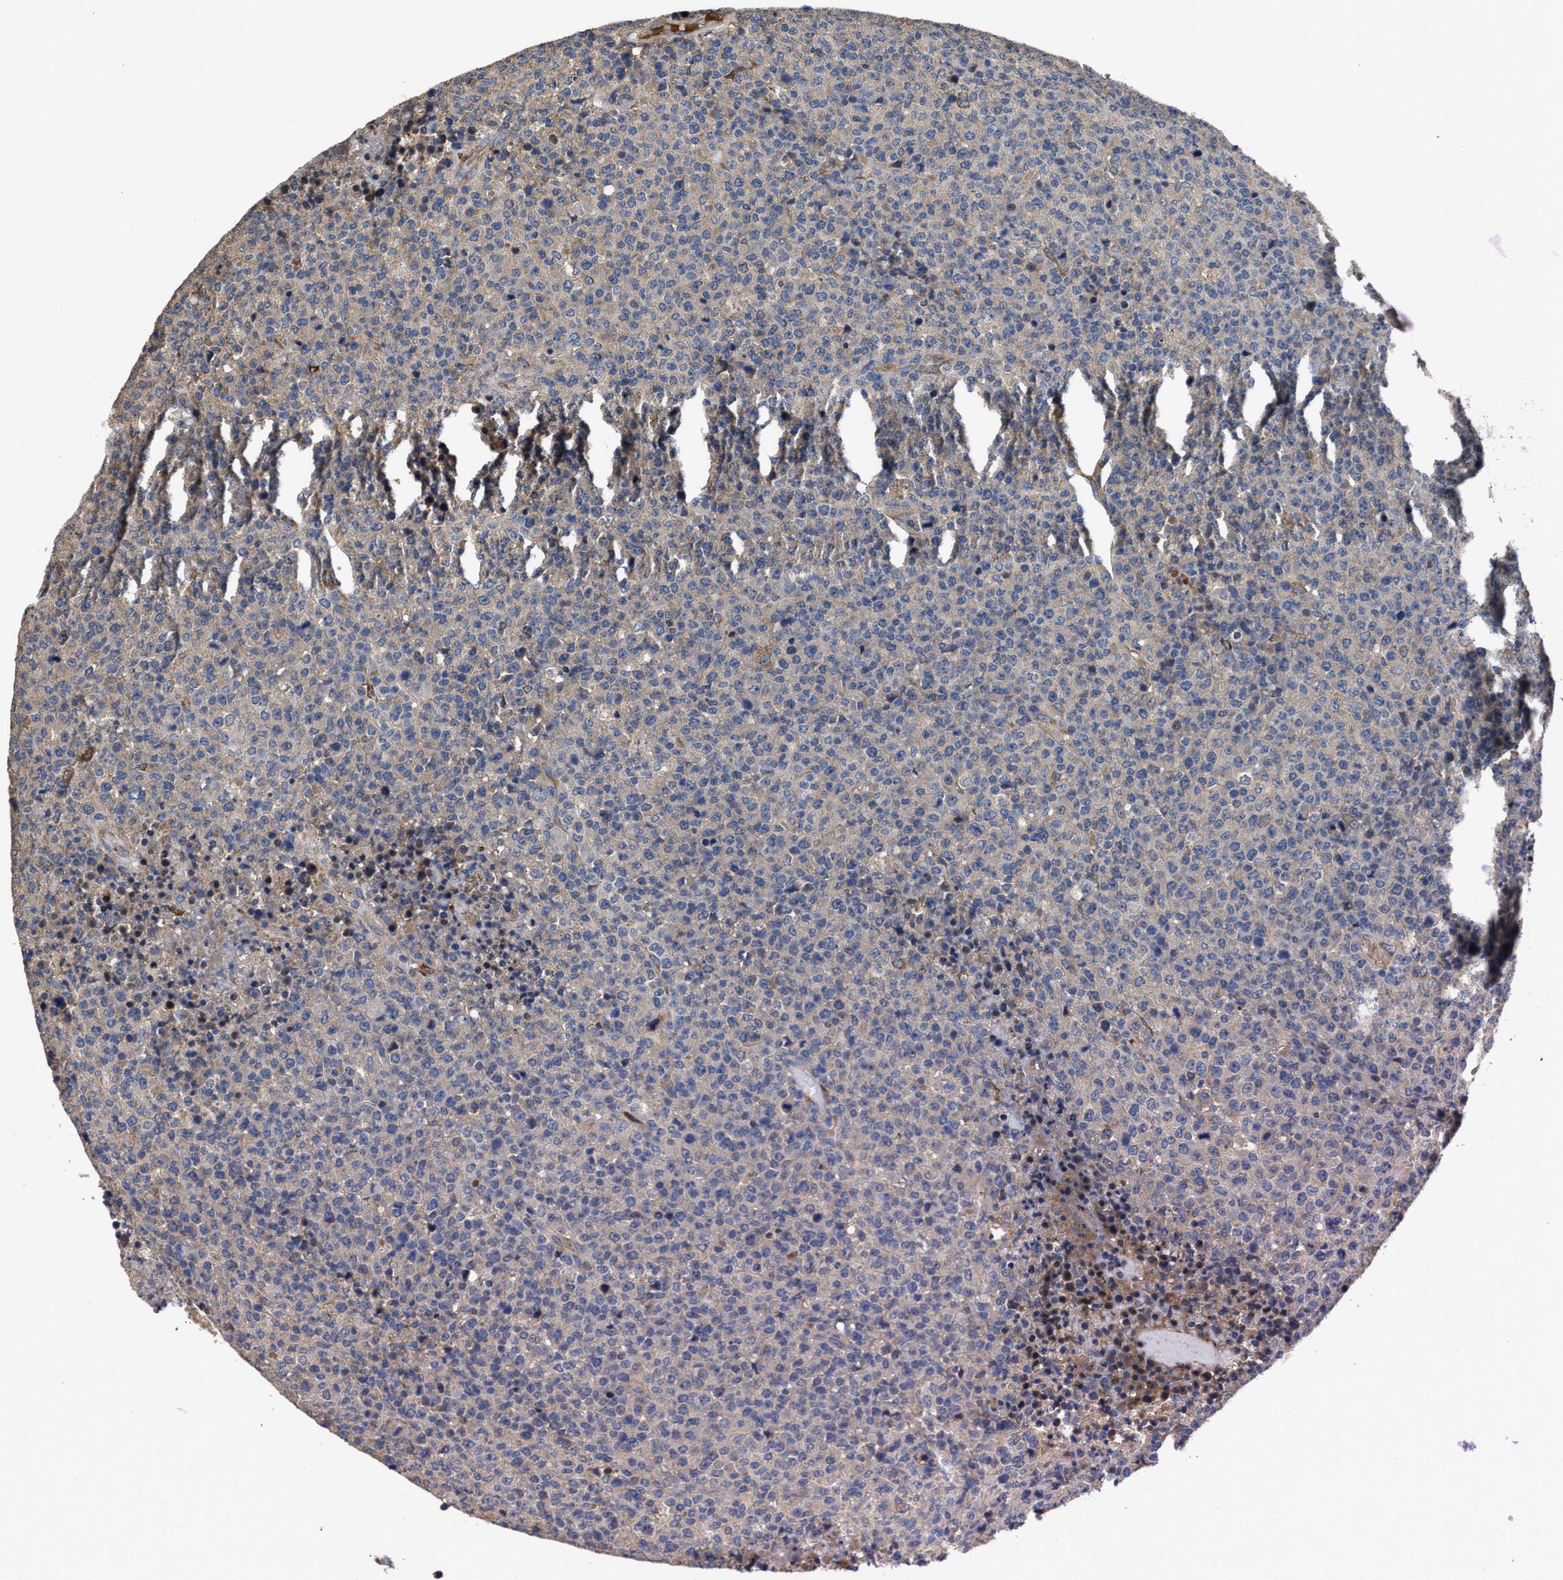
{"staining": {"intensity": "negative", "quantity": "none", "location": "none"}, "tissue": "lymphoma", "cell_type": "Tumor cells", "image_type": "cancer", "snomed": [{"axis": "morphology", "description": "Malignant lymphoma, non-Hodgkin's type, High grade"}, {"axis": "topography", "description": "Lymph node"}], "caption": "Tumor cells are negative for brown protein staining in high-grade malignant lymphoma, non-Hodgkin's type.", "gene": "IDNK", "patient": {"sex": "male", "age": 13}}